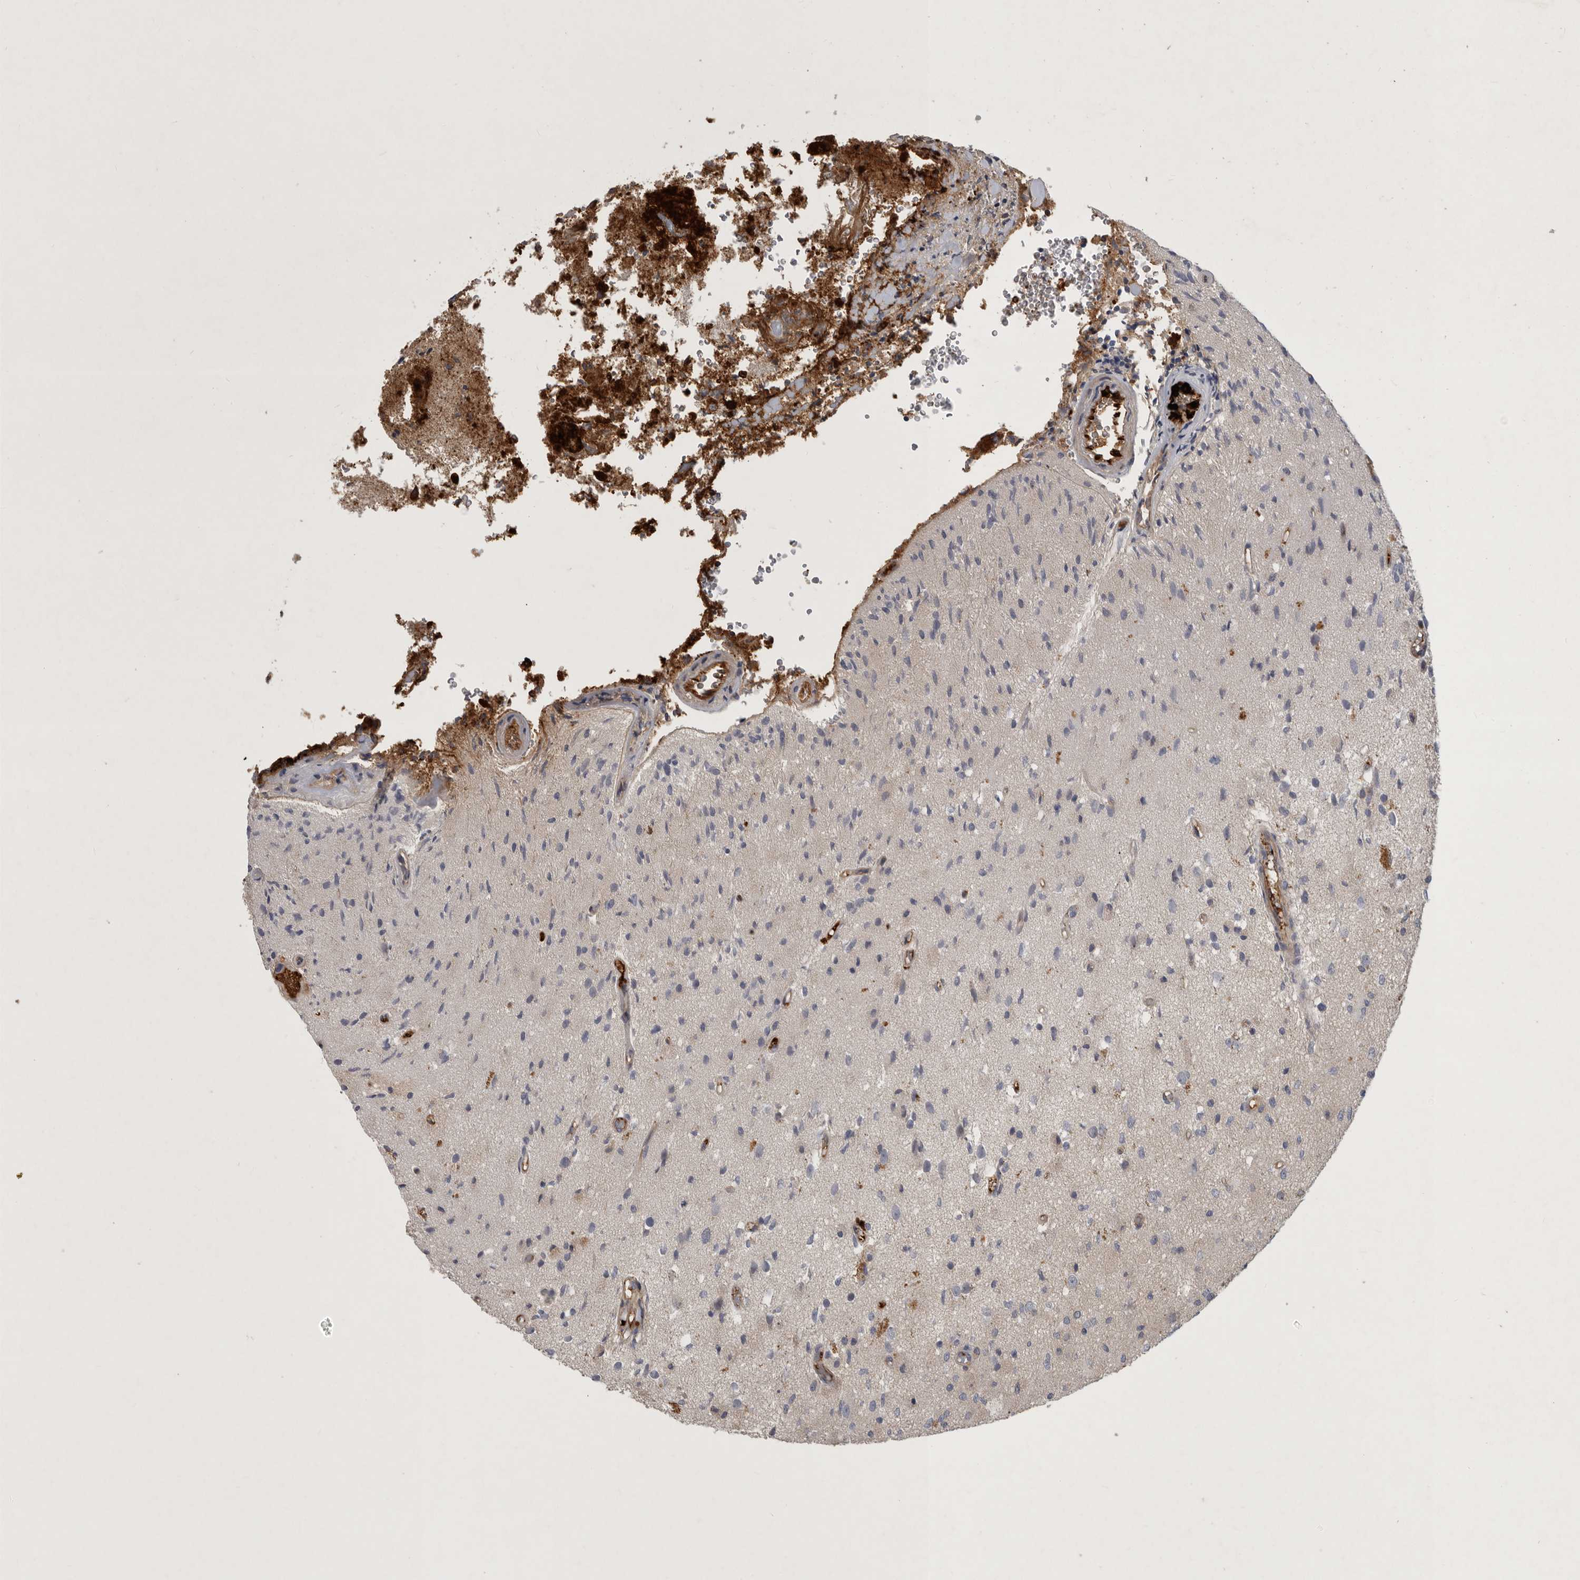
{"staining": {"intensity": "negative", "quantity": "none", "location": "none"}, "tissue": "glioma", "cell_type": "Tumor cells", "image_type": "cancer", "snomed": [{"axis": "morphology", "description": "Normal tissue, NOS"}, {"axis": "morphology", "description": "Glioma, malignant, High grade"}, {"axis": "topography", "description": "Cerebral cortex"}], "caption": "A photomicrograph of high-grade glioma (malignant) stained for a protein reveals no brown staining in tumor cells. The staining was performed using DAB (3,3'-diaminobenzidine) to visualize the protein expression in brown, while the nuclei were stained in blue with hematoxylin (Magnification: 20x).", "gene": "MLPH", "patient": {"sex": "male", "age": 77}}